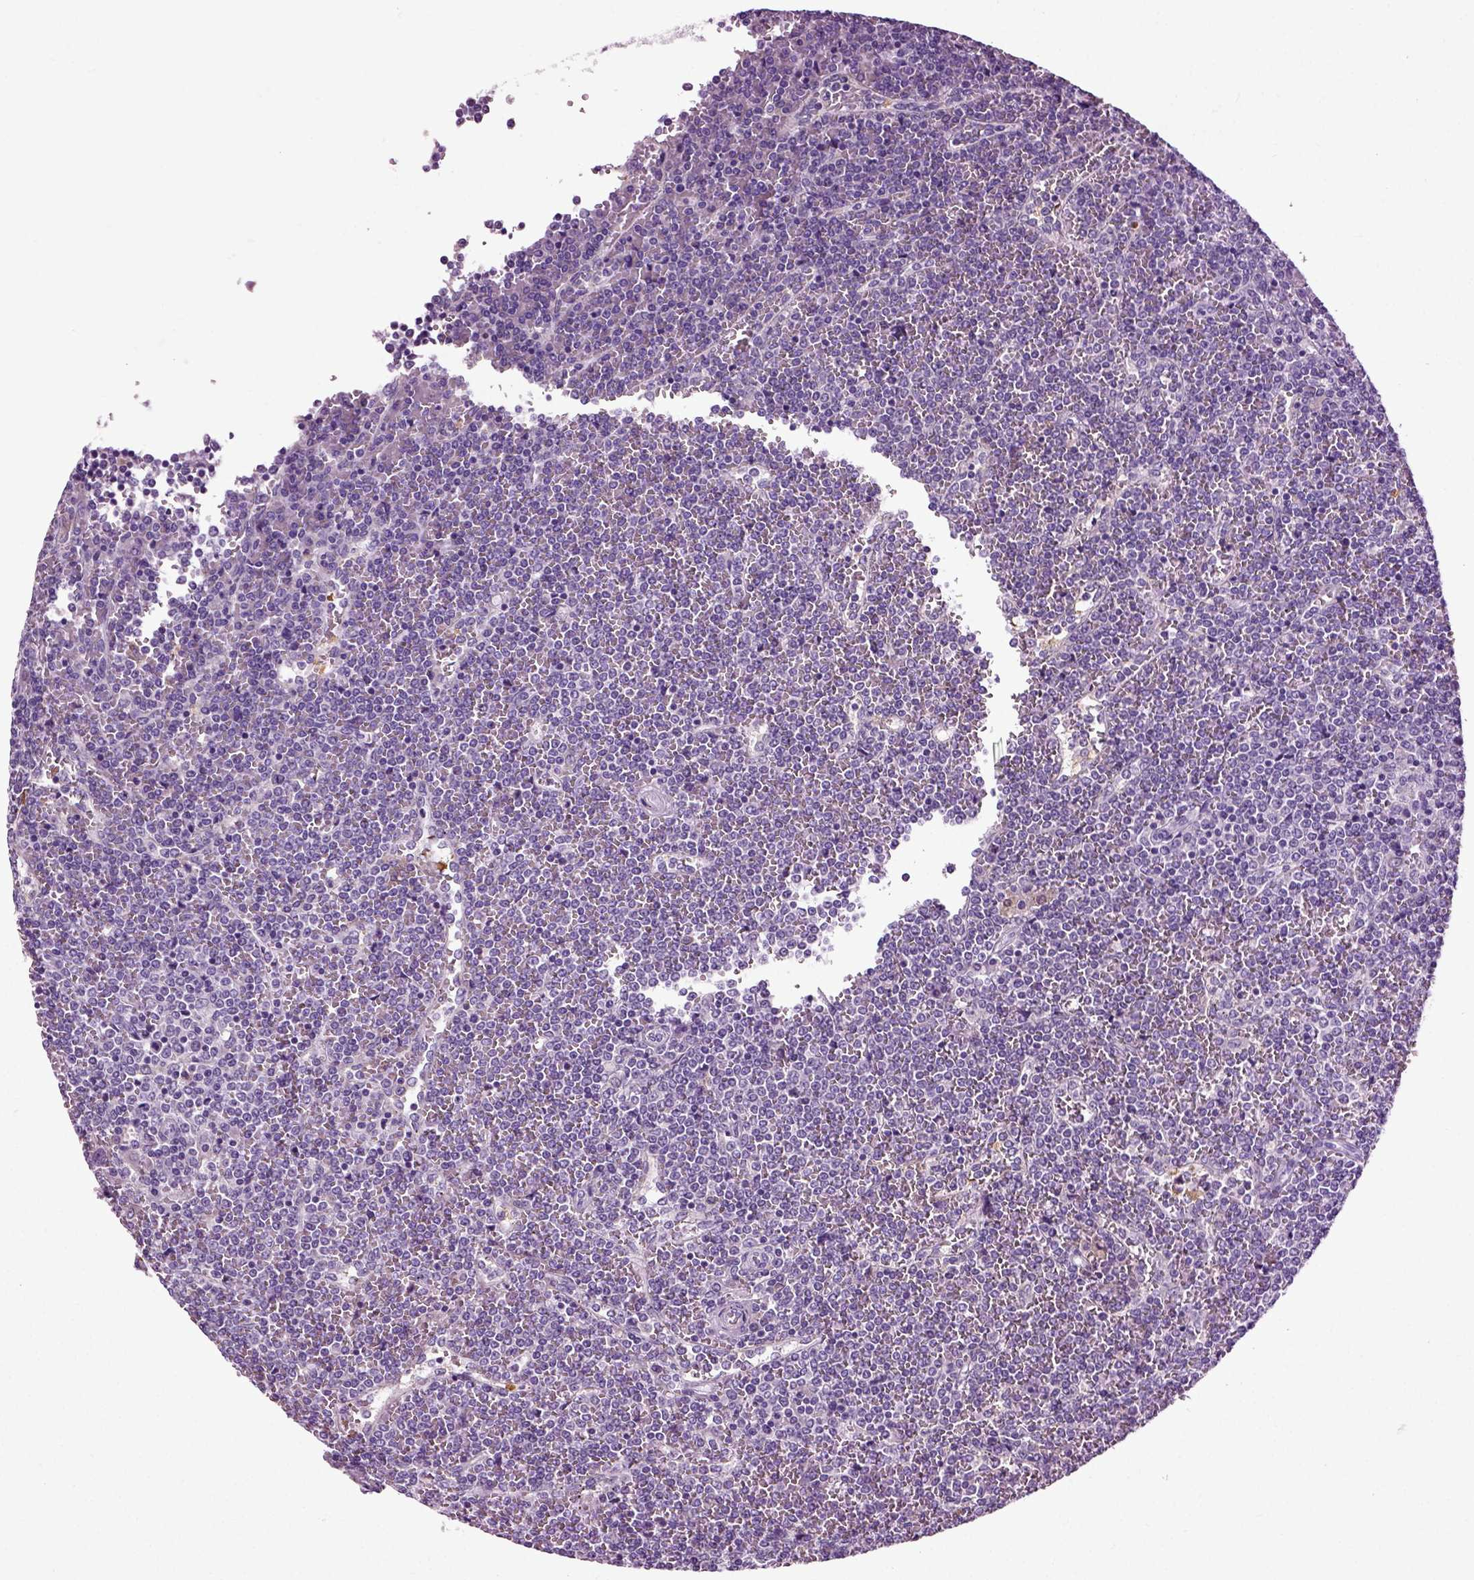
{"staining": {"intensity": "negative", "quantity": "none", "location": "none"}, "tissue": "lymphoma", "cell_type": "Tumor cells", "image_type": "cancer", "snomed": [{"axis": "morphology", "description": "Malignant lymphoma, non-Hodgkin's type, Low grade"}, {"axis": "topography", "description": "Spleen"}], "caption": "High power microscopy image of an immunohistochemistry (IHC) photomicrograph of lymphoma, revealing no significant staining in tumor cells.", "gene": "DNAH10", "patient": {"sex": "female", "age": 19}}